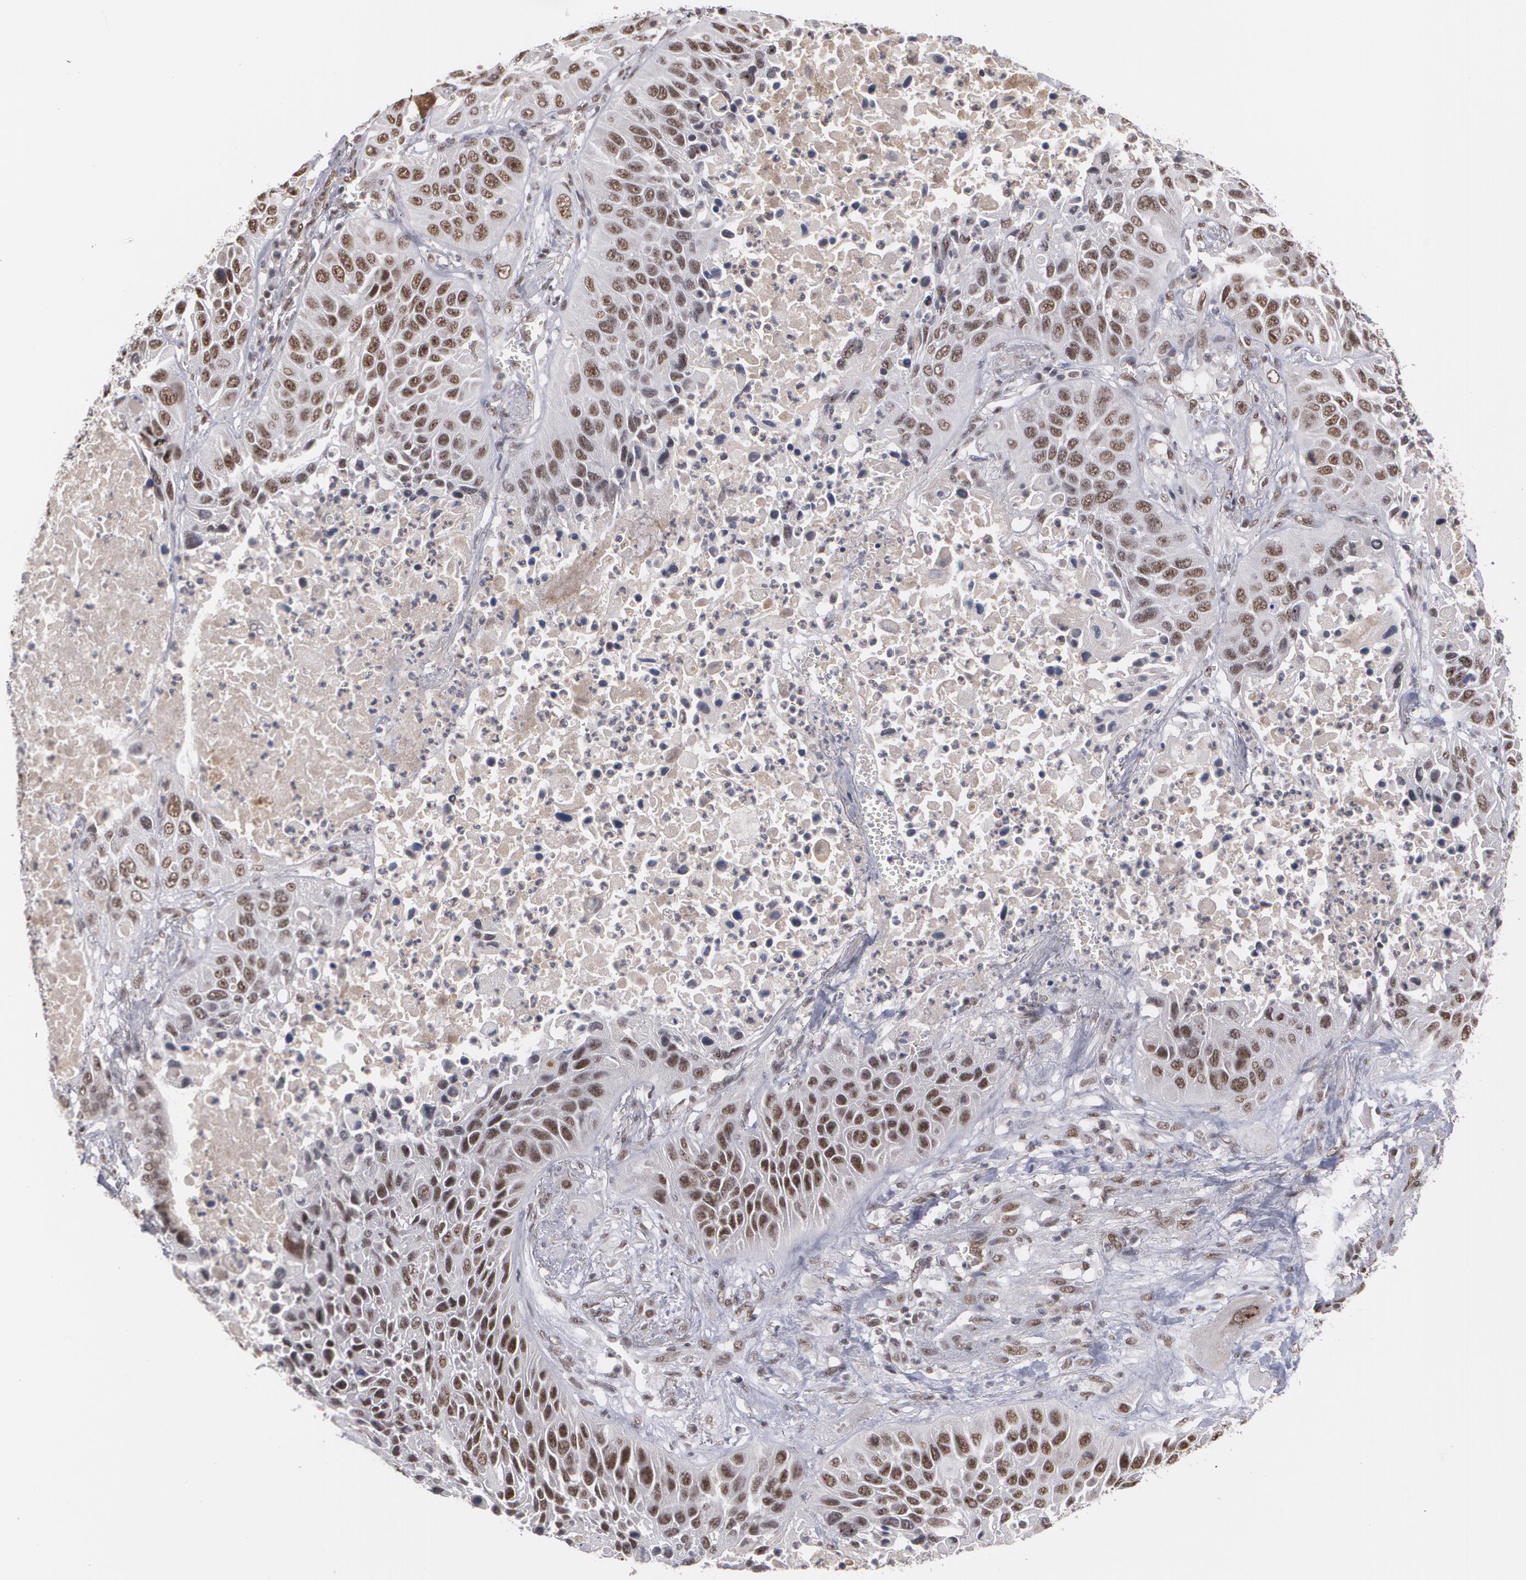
{"staining": {"intensity": "moderate", "quantity": ">75%", "location": "nuclear"}, "tissue": "lung cancer", "cell_type": "Tumor cells", "image_type": "cancer", "snomed": [{"axis": "morphology", "description": "Squamous cell carcinoma, NOS"}, {"axis": "topography", "description": "Lung"}], "caption": "IHC of human squamous cell carcinoma (lung) demonstrates medium levels of moderate nuclear positivity in about >75% of tumor cells.", "gene": "ZNF234", "patient": {"sex": "female", "age": 76}}